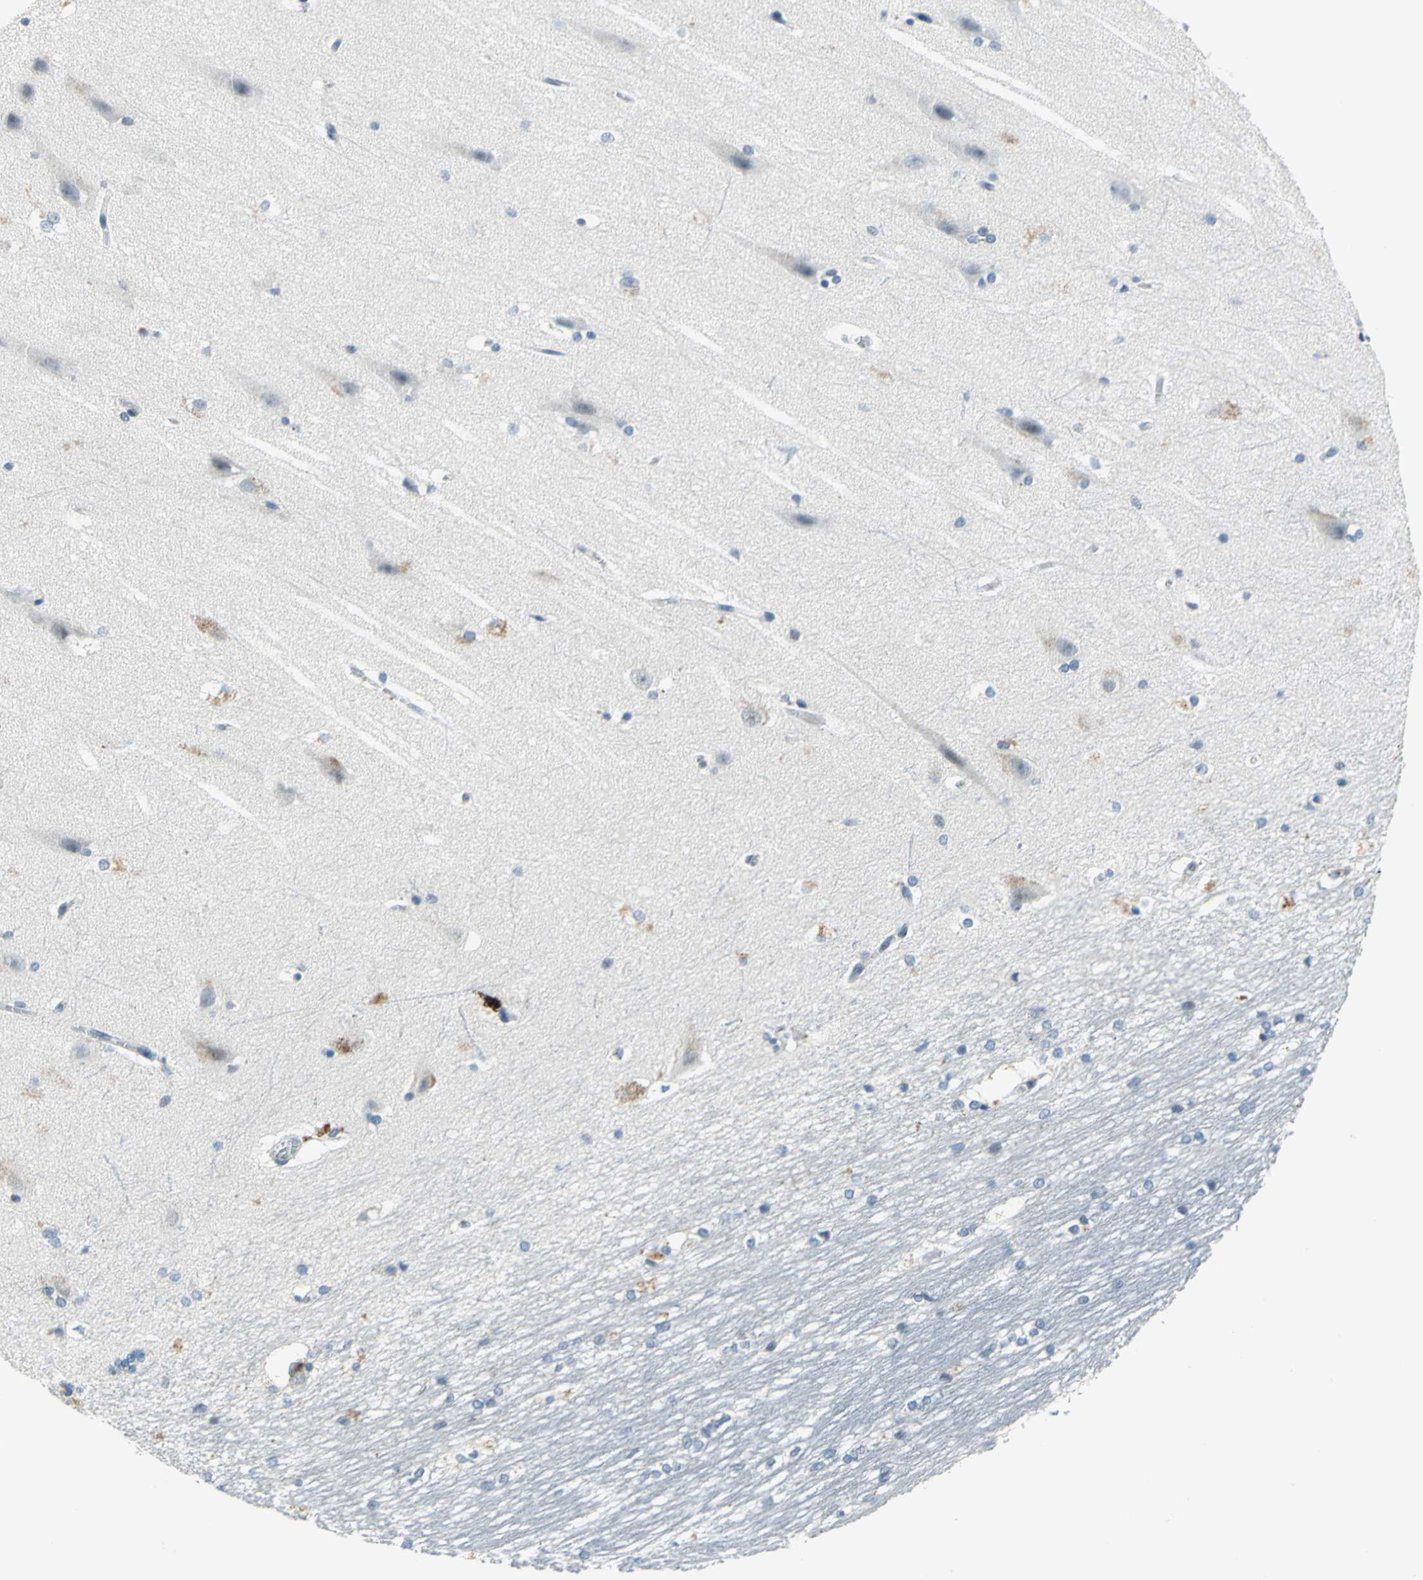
{"staining": {"intensity": "negative", "quantity": "none", "location": "none"}, "tissue": "hippocampus", "cell_type": "Glial cells", "image_type": "normal", "snomed": [{"axis": "morphology", "description": "Normal tissue, NOS"}, {"axis": "topography", "description": "Hippocampus"}], "caption": "Glial cells show no significant expression in benign hippocampus. The staining is performed using DAB (3,3'-diaminobenzidine) brown chromogen with nuclei counter-stained in using hematoxylin.", "gene": "RAD17", "patient": {"sex": "female", "age": 19}}